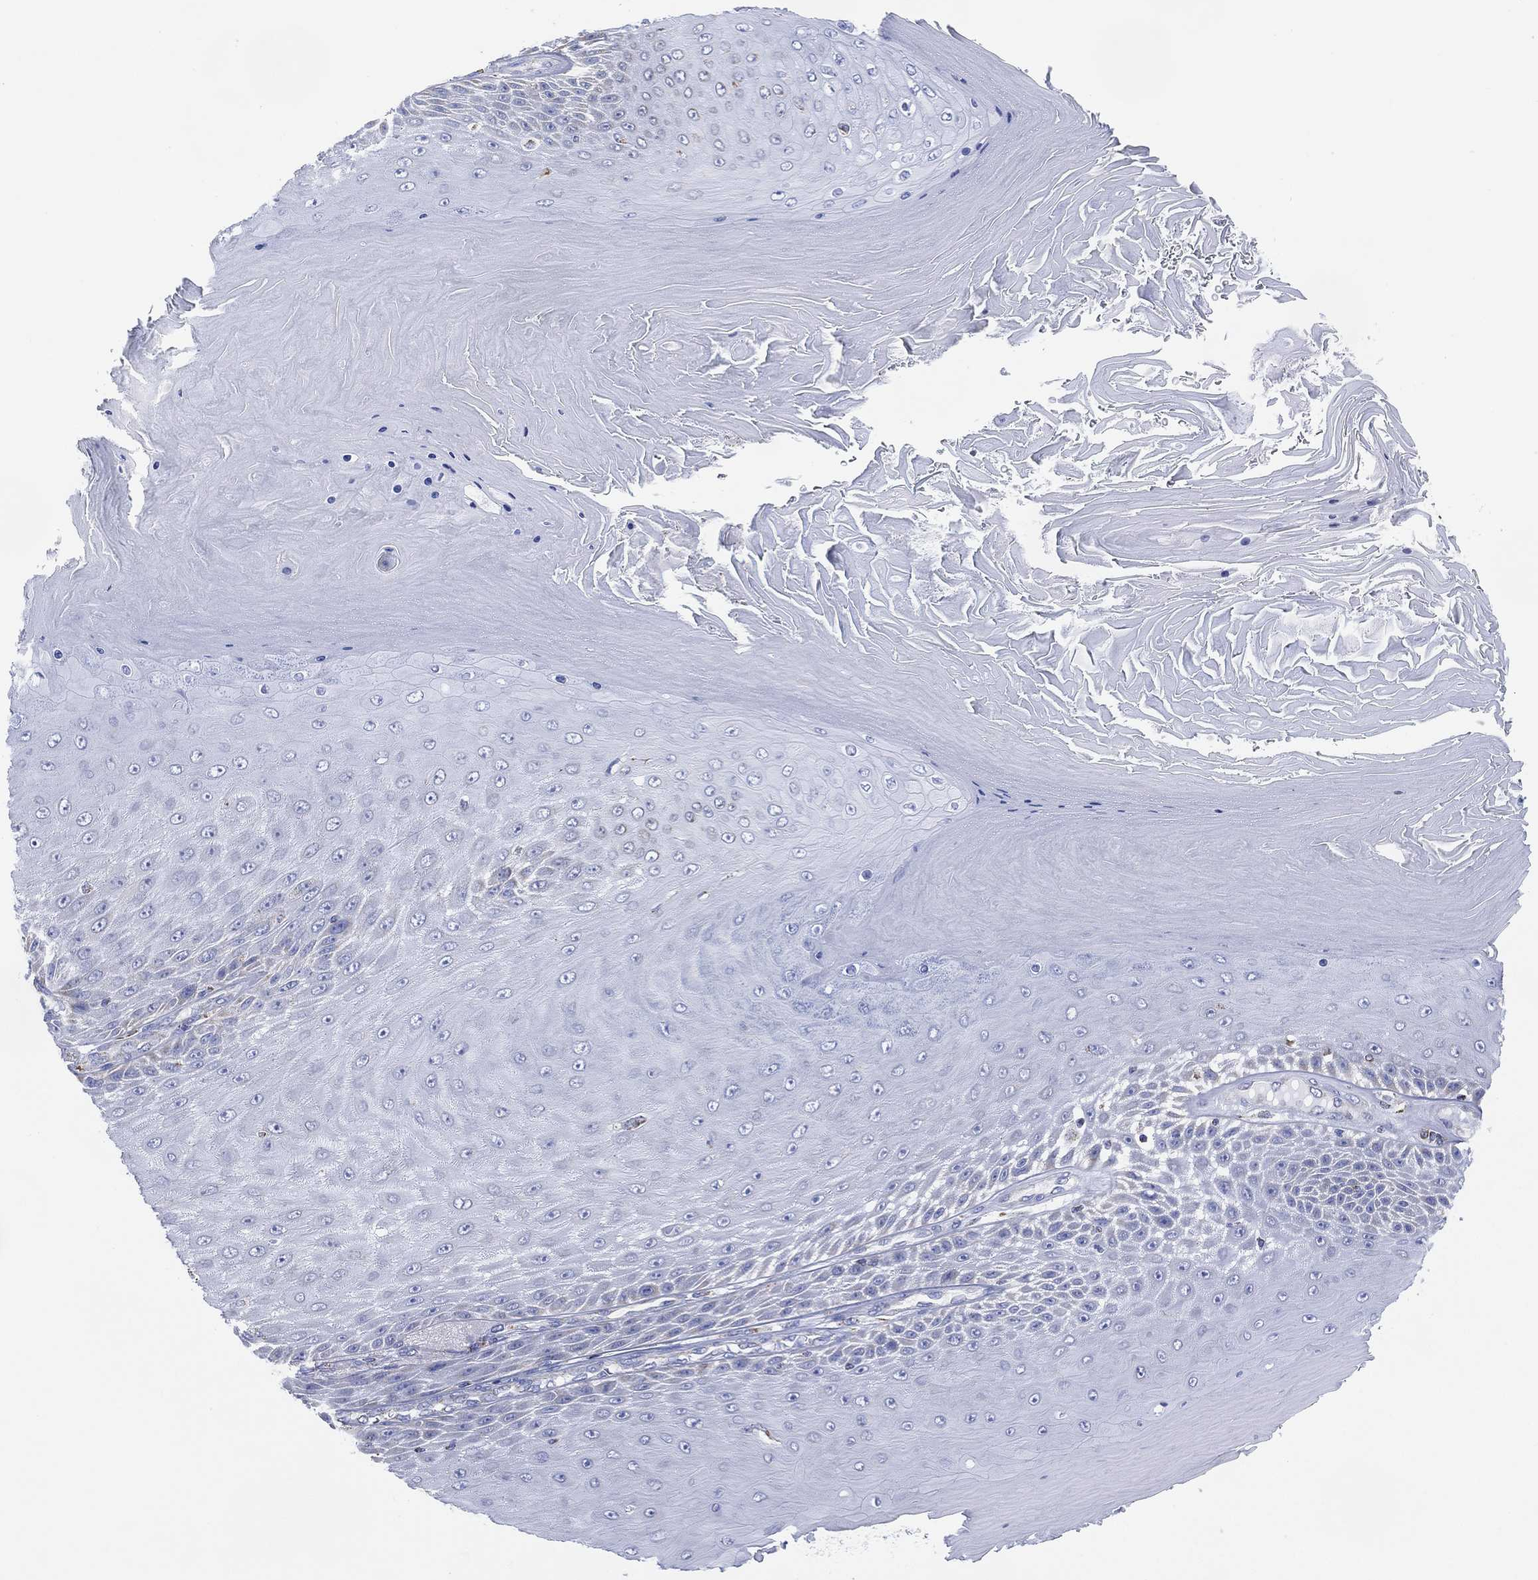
{"staining": {"intensity": "negative", "quantity": "none", "location": "none"}, "tissue": "skin cancer", "cell_type": "Tumor cells", "image_type": "cancer", "snomed": [{"axis": "morphology", "description": "Squamous cell carcinoma, NOS"}, {"axis": "topography", "description": "Skin"}], "caption": "Human skin cancer (squamous cell carcinoma) stained for a protein using immunohistochemistry shows no expression in tumor cells.", "gene": "CFTR", "patient": {"sex": "male", "age": 62}}